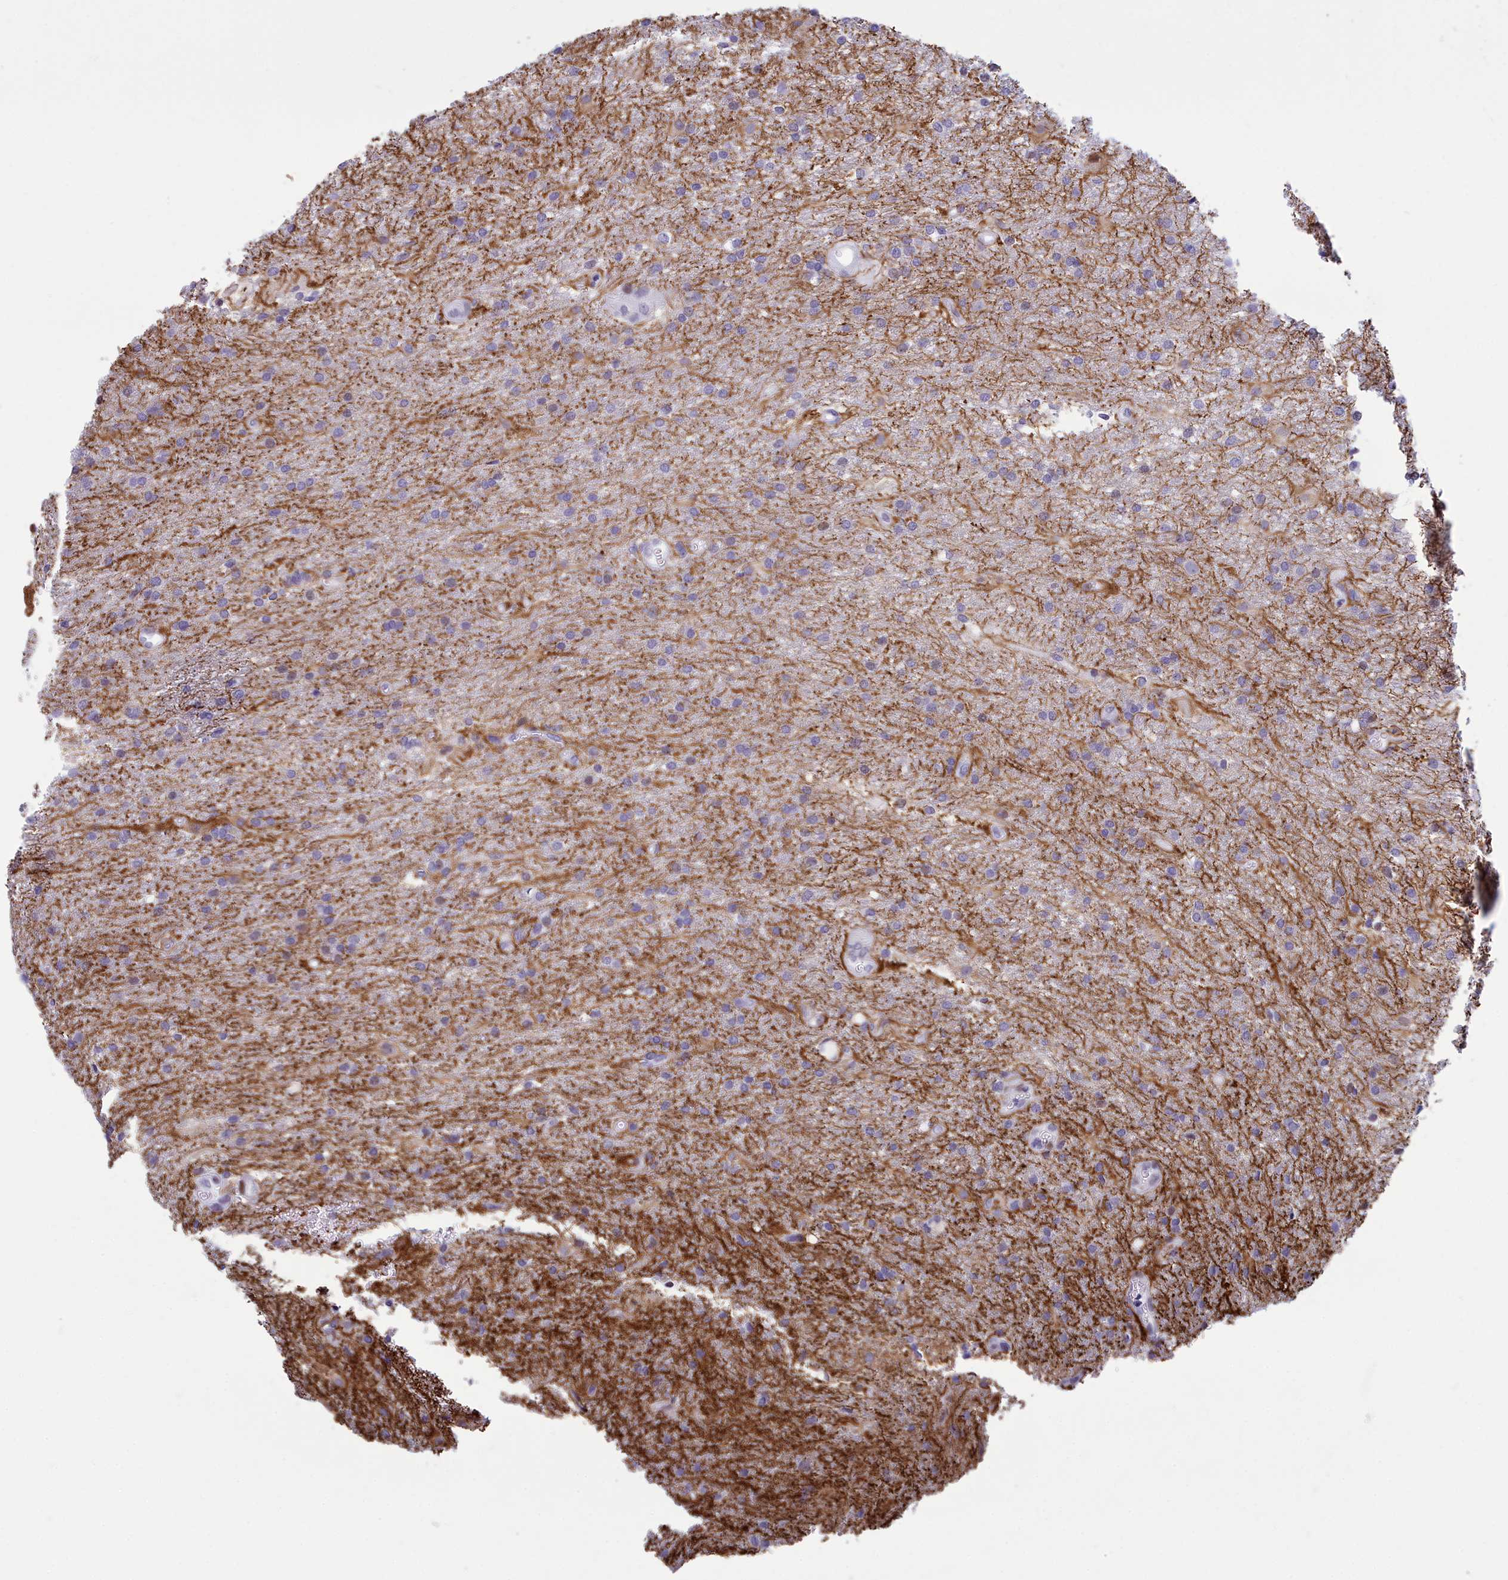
{"staining": {"intensity": "negative", "quantity": "none", "location": "none"}, "tissue": "glioma", "cell_type": "Tumor cells", "image_type": "cancer", "snomed": [{"axis": "morphology", "description": "Glioma, malignant, Low grade"}, {"axis": "topography", "description": "Brain"}], "caption": "Tumor cells show no significant staining in glioma.", "gene": "SNX20", "patient": {"sex": "male", "age": 66}}